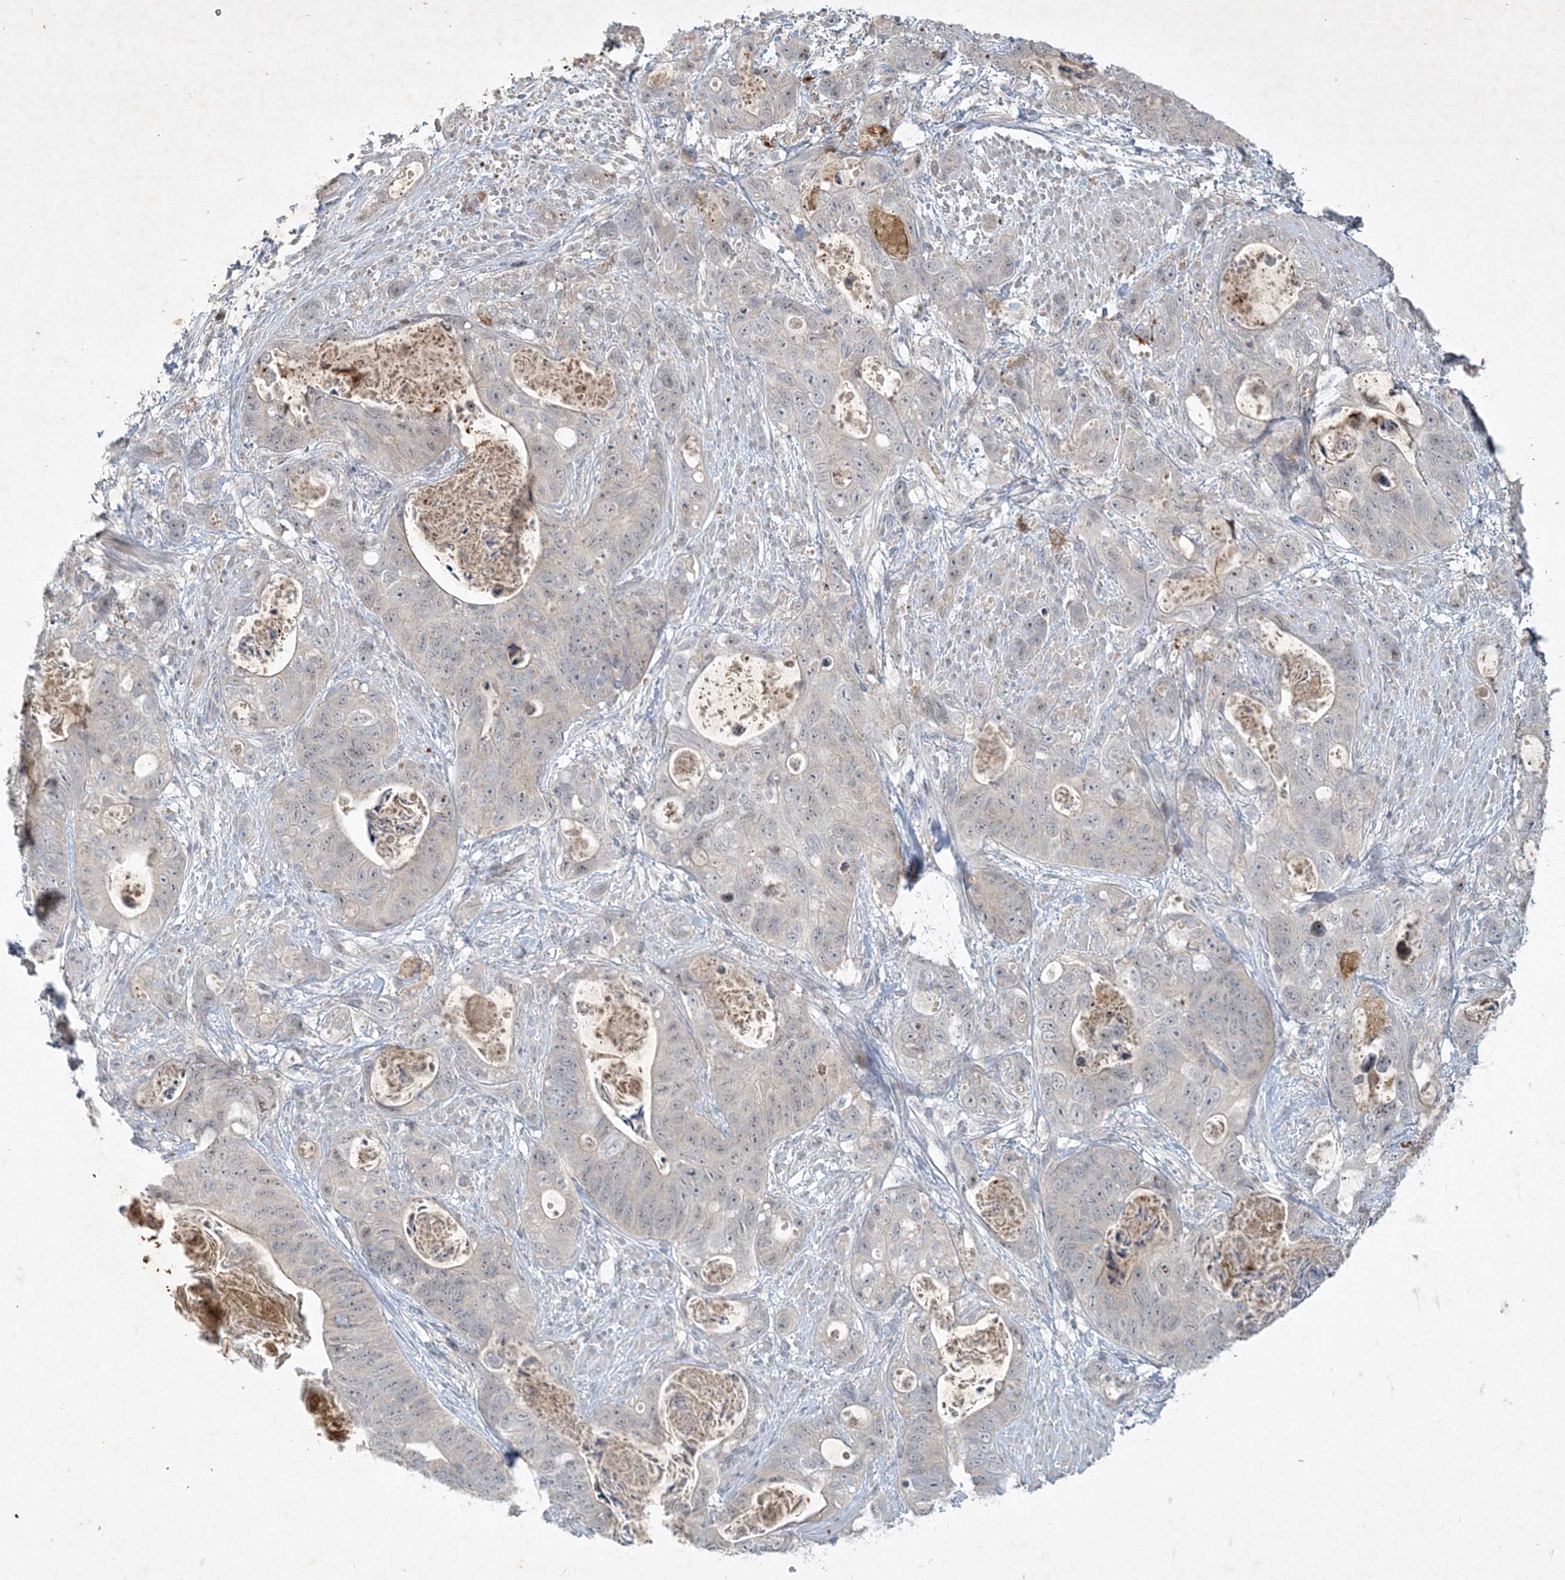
{"staining": {"intensity": "weak", "quantity": "<25%", "location": "nuclear"}, "tissue": "stomach cancer", "cell_type": "Tumor cells", "image_type": "cancer", "snomed": [{"axis": "morphology", "description": "Adenocarcinoma, NOS"}, {"axis": "topography", "description": "Stomach"}], "caption": "Stomach cancer (adenocarcinoma) was stained to show a protein in brown. There is no significant staining in tumor cells.", "gene": "THG1L", "patient": {"sex": "female", "age": 89}}